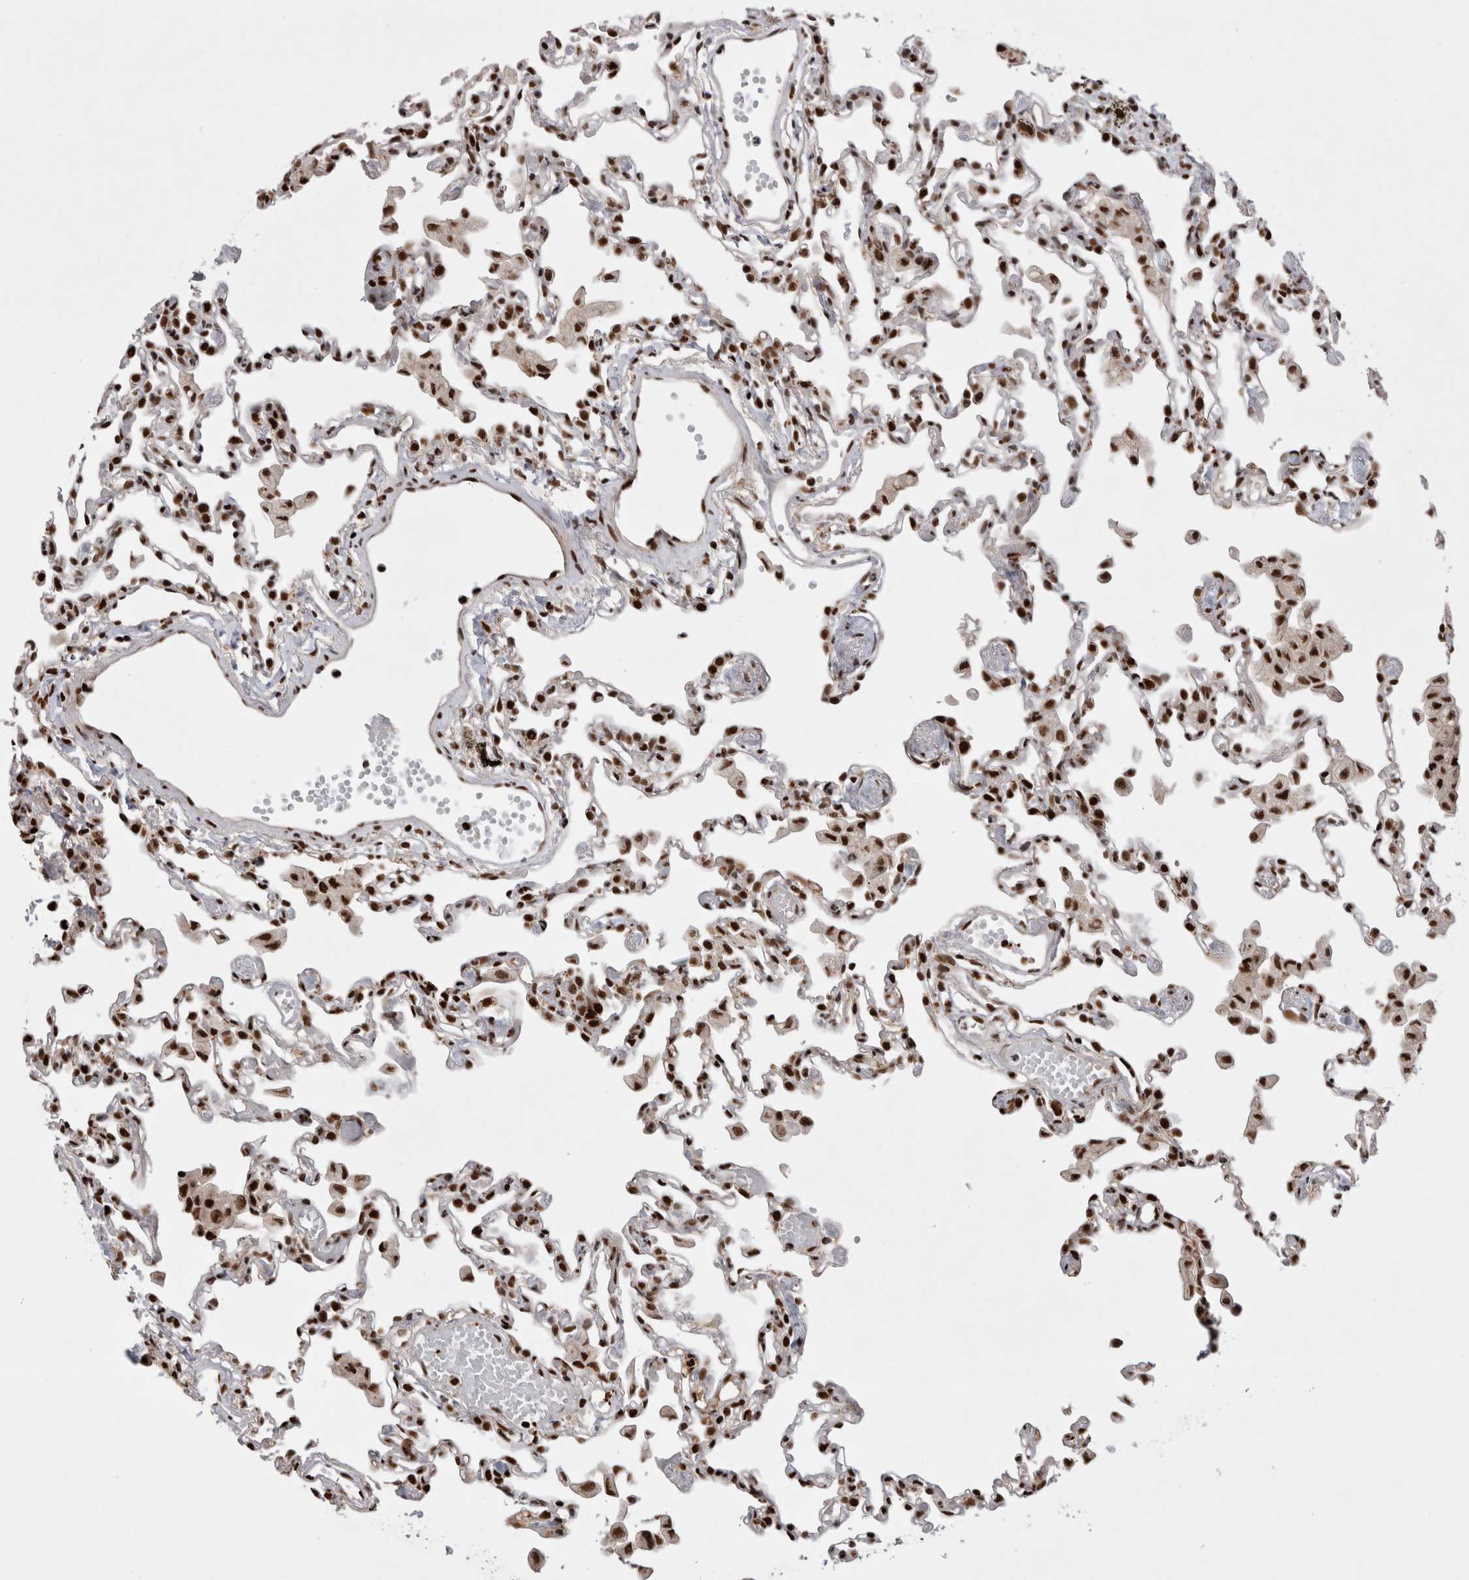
{"staining": {"intensity": "strong", "quantity": ">75%", "location": "nuclear"}, "tissue": "lung", "cell_type": "Alveolar cells", "image_type": "normal", "snomed": [{"axis": "morphology", "description": "Normal tissue, NOS"}, {"axis": "topography", "description": "Bronchus"}, {"axis": "topography", "description": "Lung"}], "caption": "Lung stained with DAB (3,3'-diaminobenzidine) immunohistochemistry (IHC) shows high levels of strong nuclear positivity in approximately >75% of alveolar cells. Nuclei are stained in blue.", "gene": "EYA2", "patient": {"sex": "female", "age": 49}}